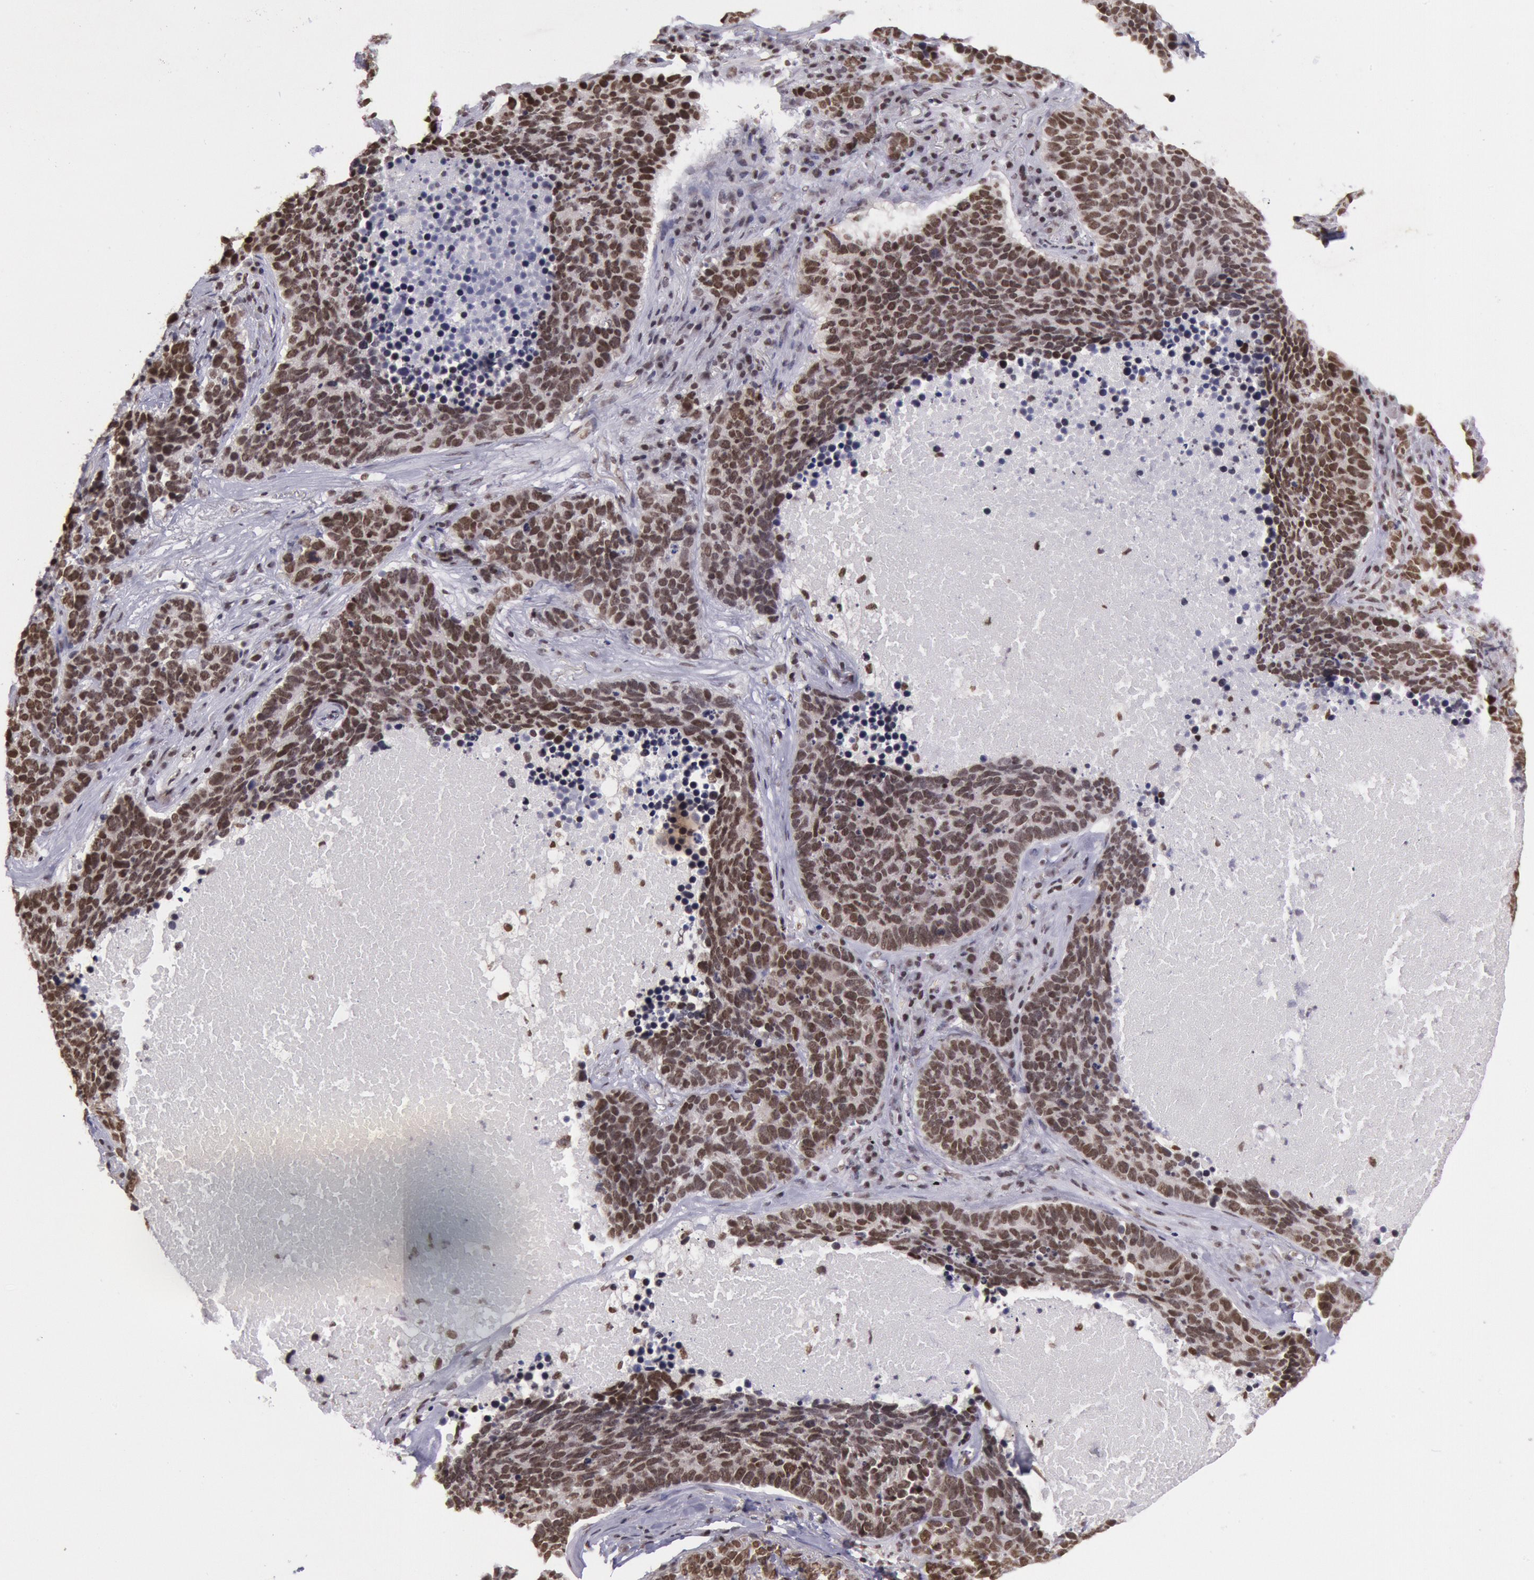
{"staining": {"intensity": "moderate", "quantity": ">75%", "location": "nuclear"}, "tissue": "lung cancer", "cell_type": "Tumor cells", "image_type": "cancer", "snomed": [{"axis": "morphology", "description": "Neoplasm, malignant, NOS"}, {"axis": "topography", "description": "Lung"}], "caption": "Tumor cells demonstrate medium levels of moderate nuclear staining in about >75% of cells in human malignant neoplasm (lung).", "gene": "NKAP", "patient": {"sex": "female", "age": 75}}